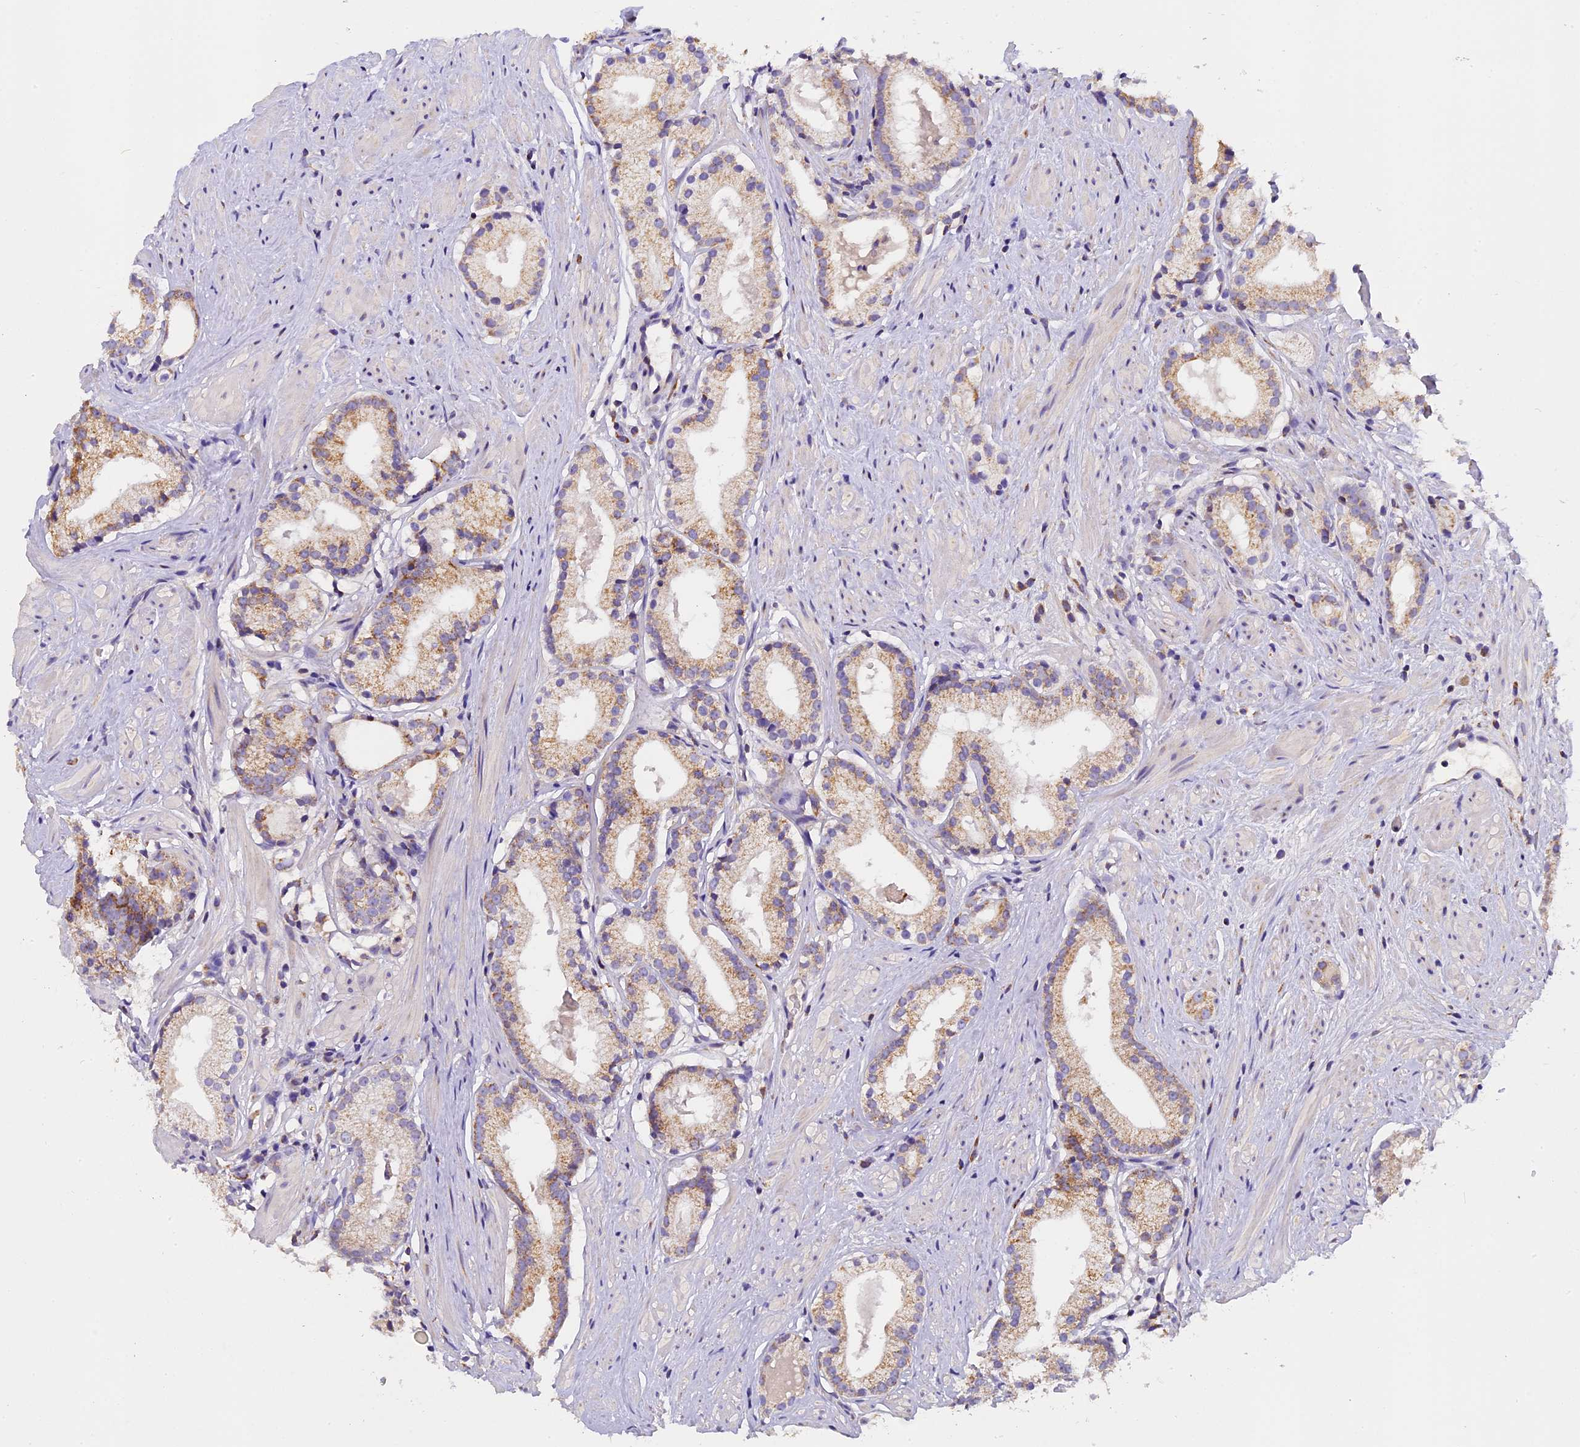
{"staining": {"intensity": "weak", "quantity": "25%-75%", "location": "cytoplasmic/membranous"}, "tissue": "prostate cancer", "cell_type": "Tumor cells", "image_type": "cancer", "snomed": [{"axis": "morphology", "description": "Adenocarcinoma, Low grade"}, {"axis": "topography", "description": "Prostate"}], "caption": "IHC histopathology image of neoplastic tissue: human prostate cancer stained using immunohistochemistry (IHC) shows low levels of weak protein expression localized specifically in the cytoplasmic/membranous of tumor cells, appearing as a cytoplasmic/membranous brown color.", "gene": "MGME1", "patient": {"sex": "male", "age": 57}}